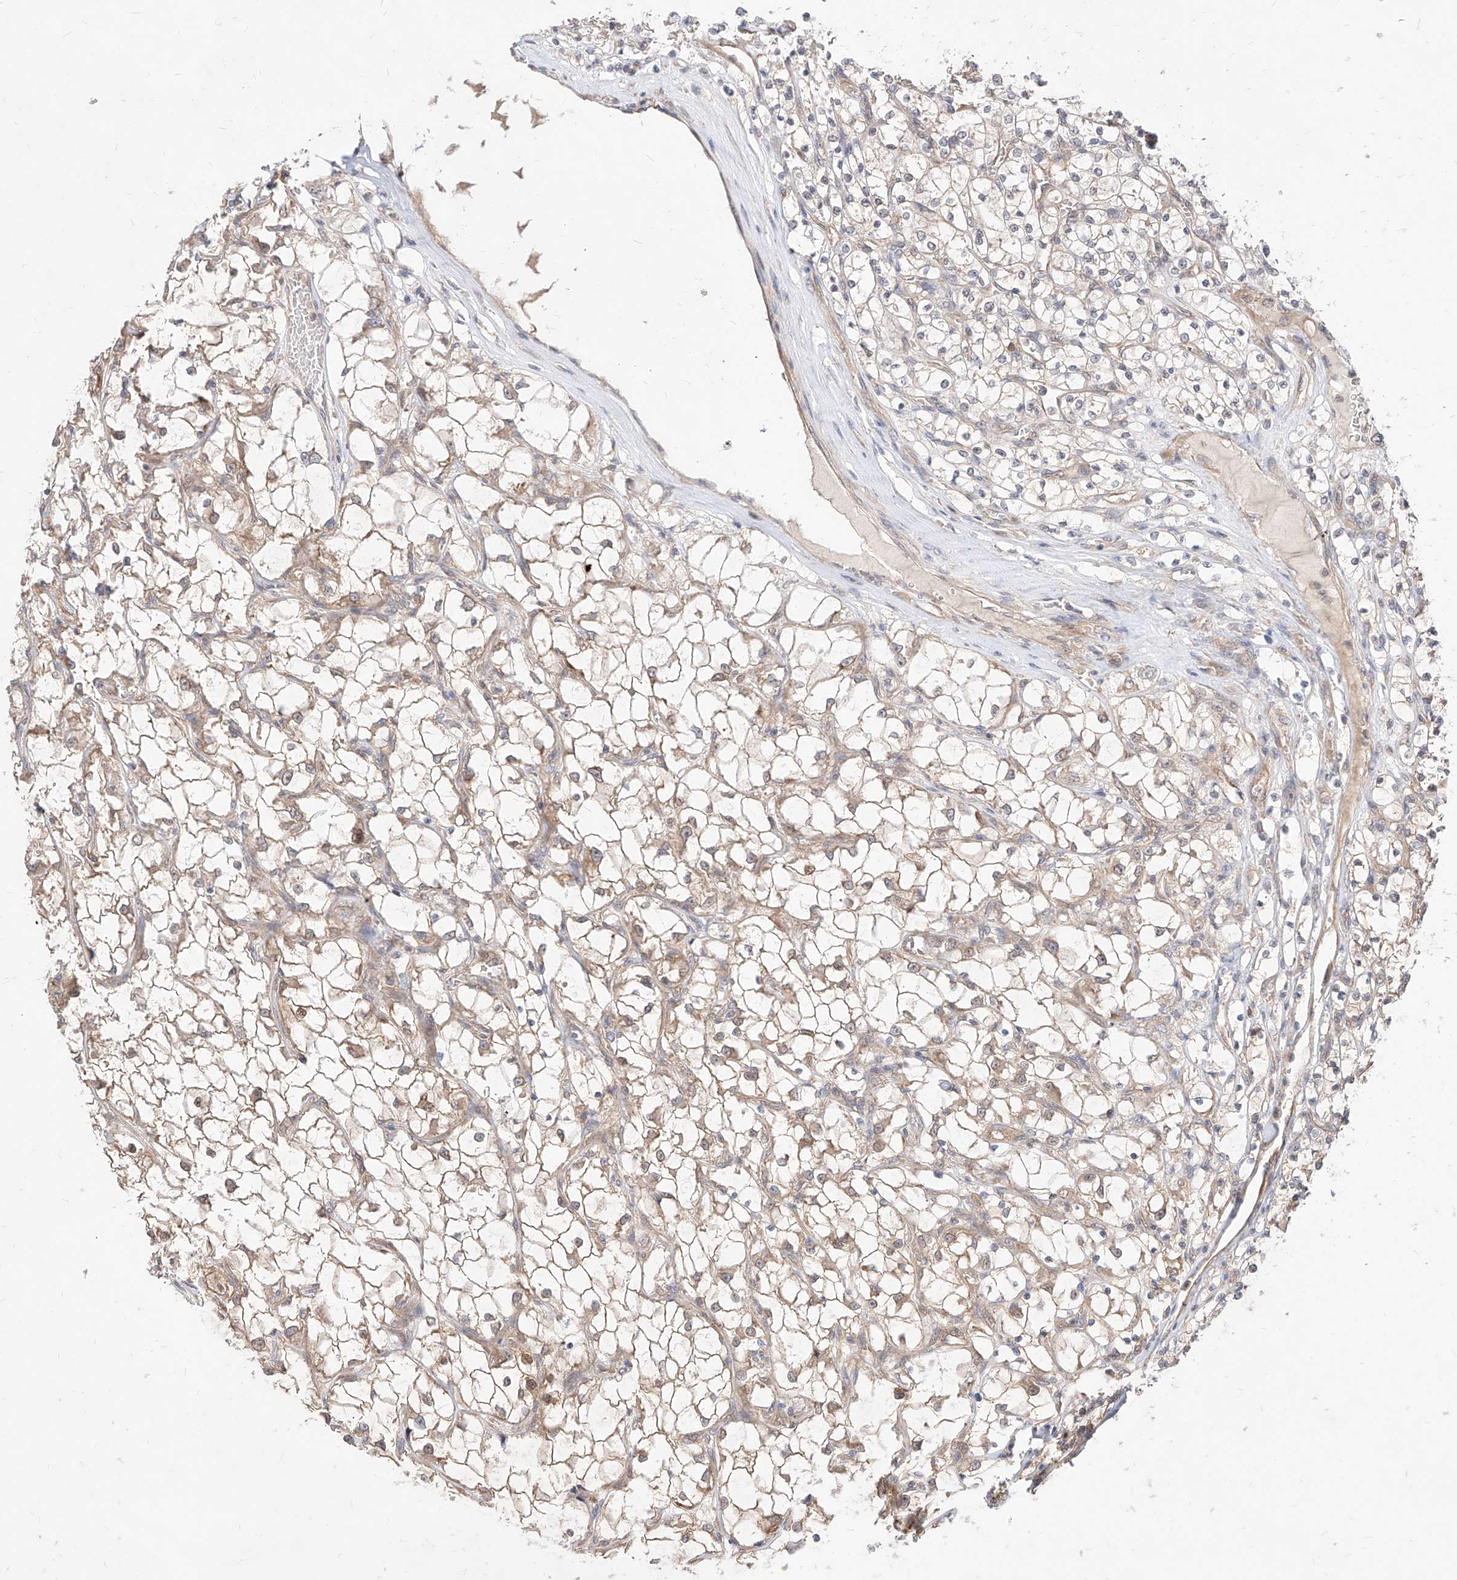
{"staining": {"intensity": "weak", "quantity": ">75%", "location": "cytoplasmic/membranous"}, "tissue": "renal cancer", "cell_type": "Tumor cells", "image_type": "cancer", "snomed": [{"axis": "morphology", "description": "Adenocarcinoma, NOS"}, {"axis": "topography", "description": "Kidney"}], "caption": "Immunohistochemistry (IHC) (DAB (3,3'-diaminobenzidine)) staining of human adenocarcinoma (renal) demonstrates weak cytoplasmic/membranous protein staining in about >75% of tumor cells.", "gene": "TSNAX", "patient": {"sex": "female", "age": 69}}